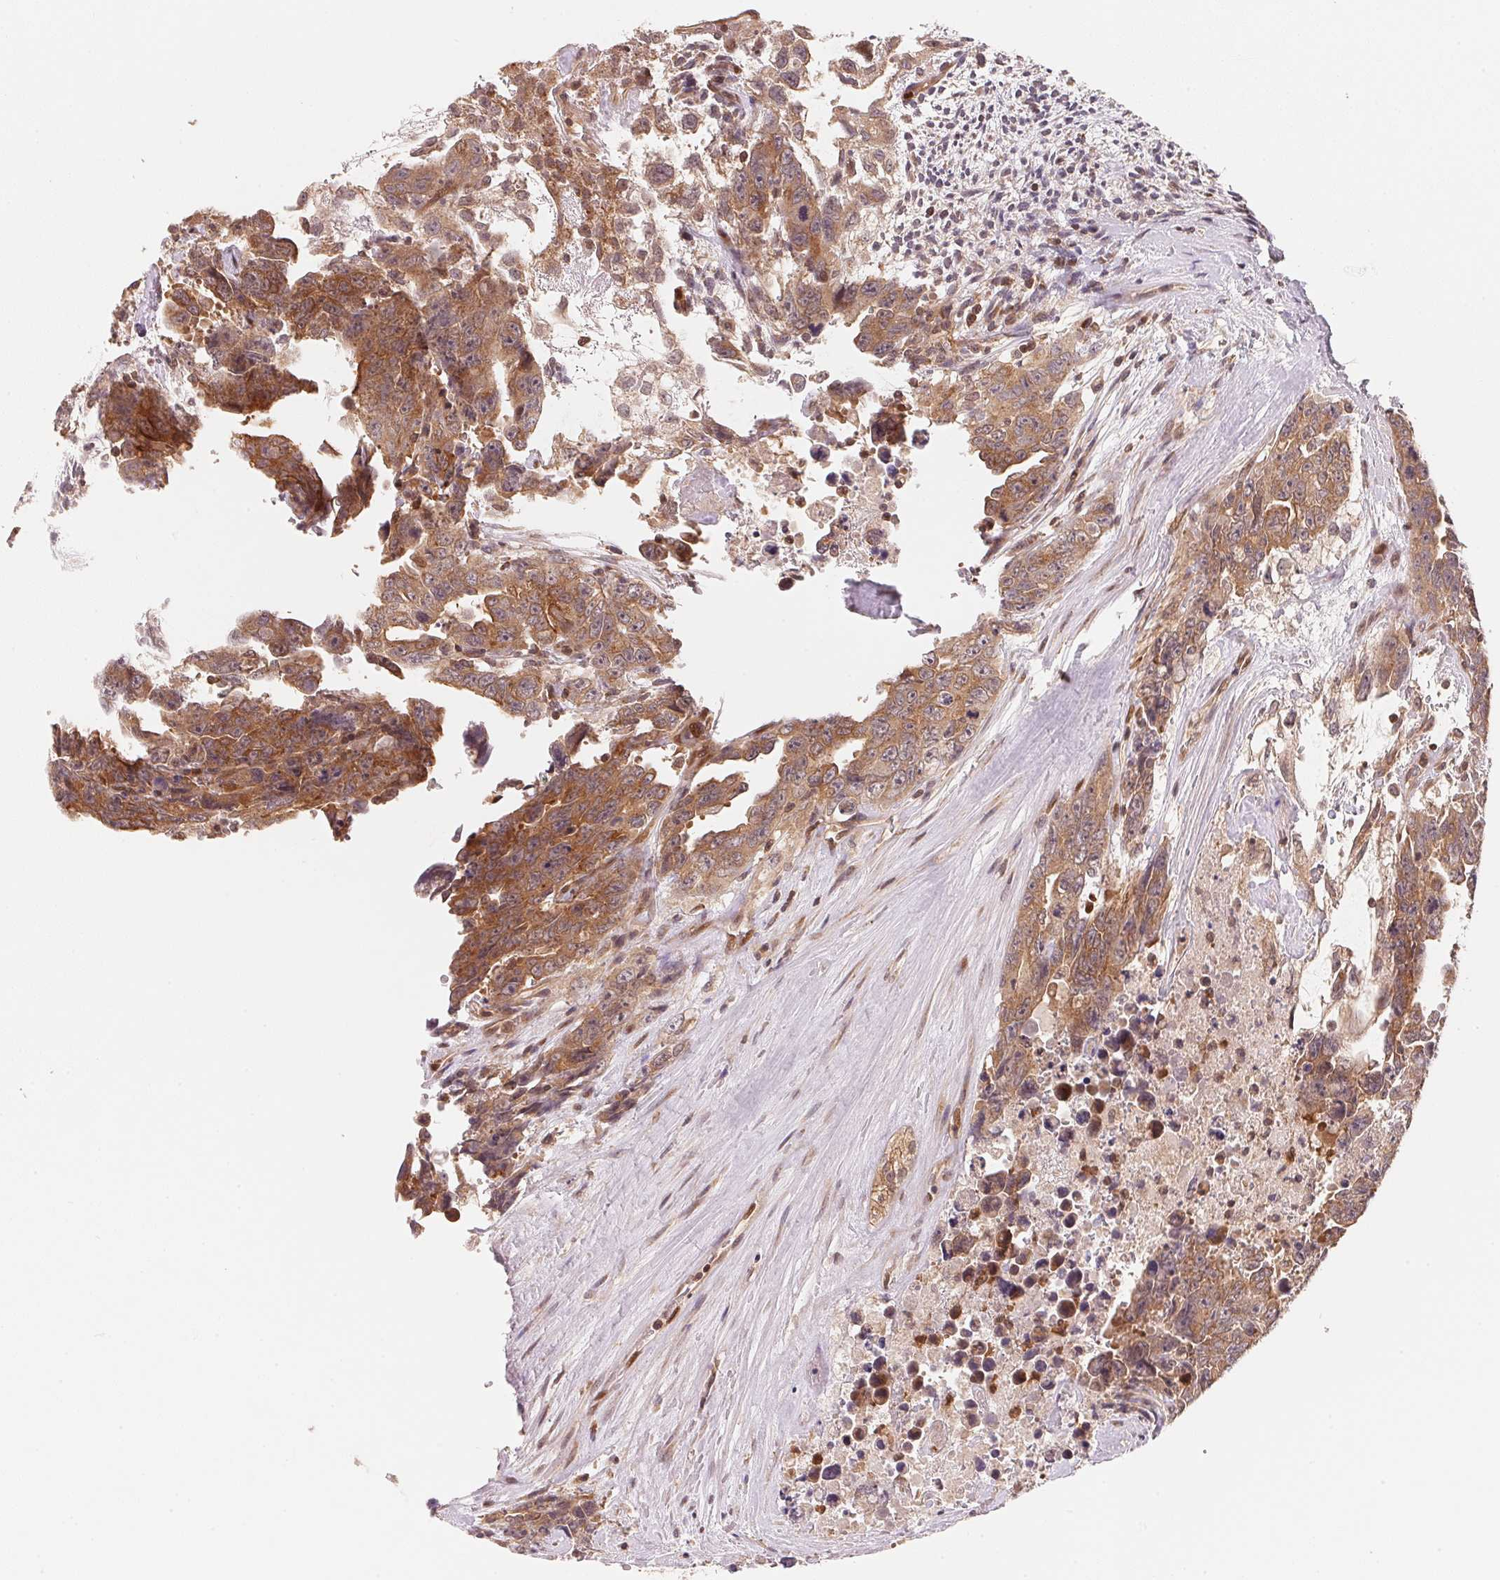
{"staining": {"intensity": "moderate", "quantity": ">75%", "location": "cytoplasmic/membranous"}, "tissue": "testis cancer", "cell_type": "Tumor cells", "image_type": "cancer", "snomed": [{"axis": "morphology", "description": "Carcinoma, Embryonal, NOS"}, {"axis": "topography", "description": "Testis"}], "caption": "Testis cancer (embryonal carcinoma) stained for a protein (brown) shows moderate cytoplasmic/membranous positive positivity in approximately >75% of tumor cells.", "gene": "CCDC102B", "patient": {"sex": "male", "age": 24}}